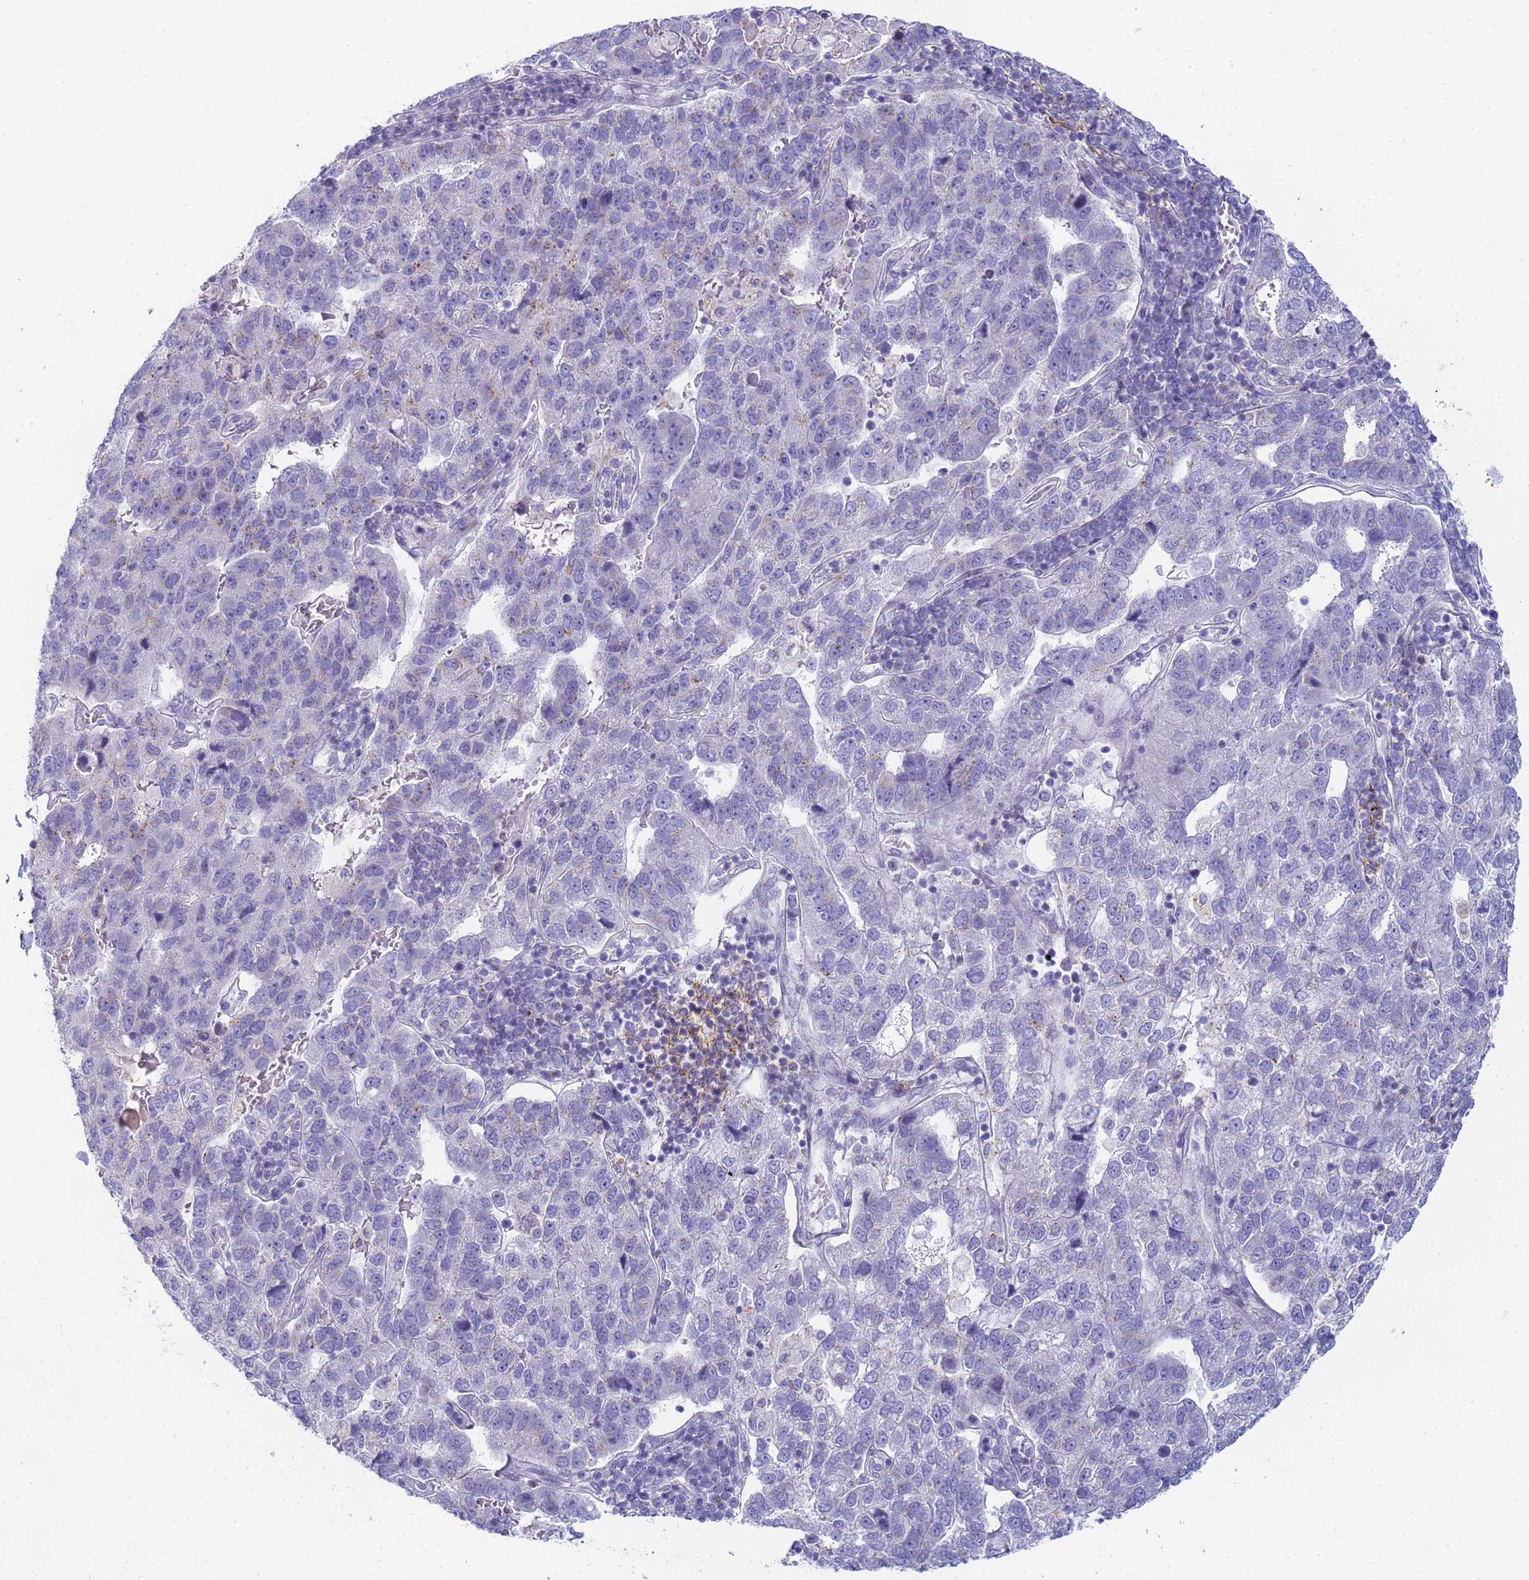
{"staining": {"intensity": "negative", "quantity": "none", "location": "none"}, "tissue": "pancreatic cancer", "cell_type": "Tumor cells", "image_type": "cancer", "snomed": [{"axis": "morphology", "description": "Adenocarcinoma, NOS"}, {"axis": "topography", "description": "Pancreas"}], "caption": "An IHC histopathology image of pancreatic cancer is shown. There is no staining in tumor cells of pancreatic cancer. The staining is performed using DAB brown chromogen with nuclei counter-stained in using hematoxylin.", "gene": "CR1", "patient": {"sex": "female", "age": 61}}